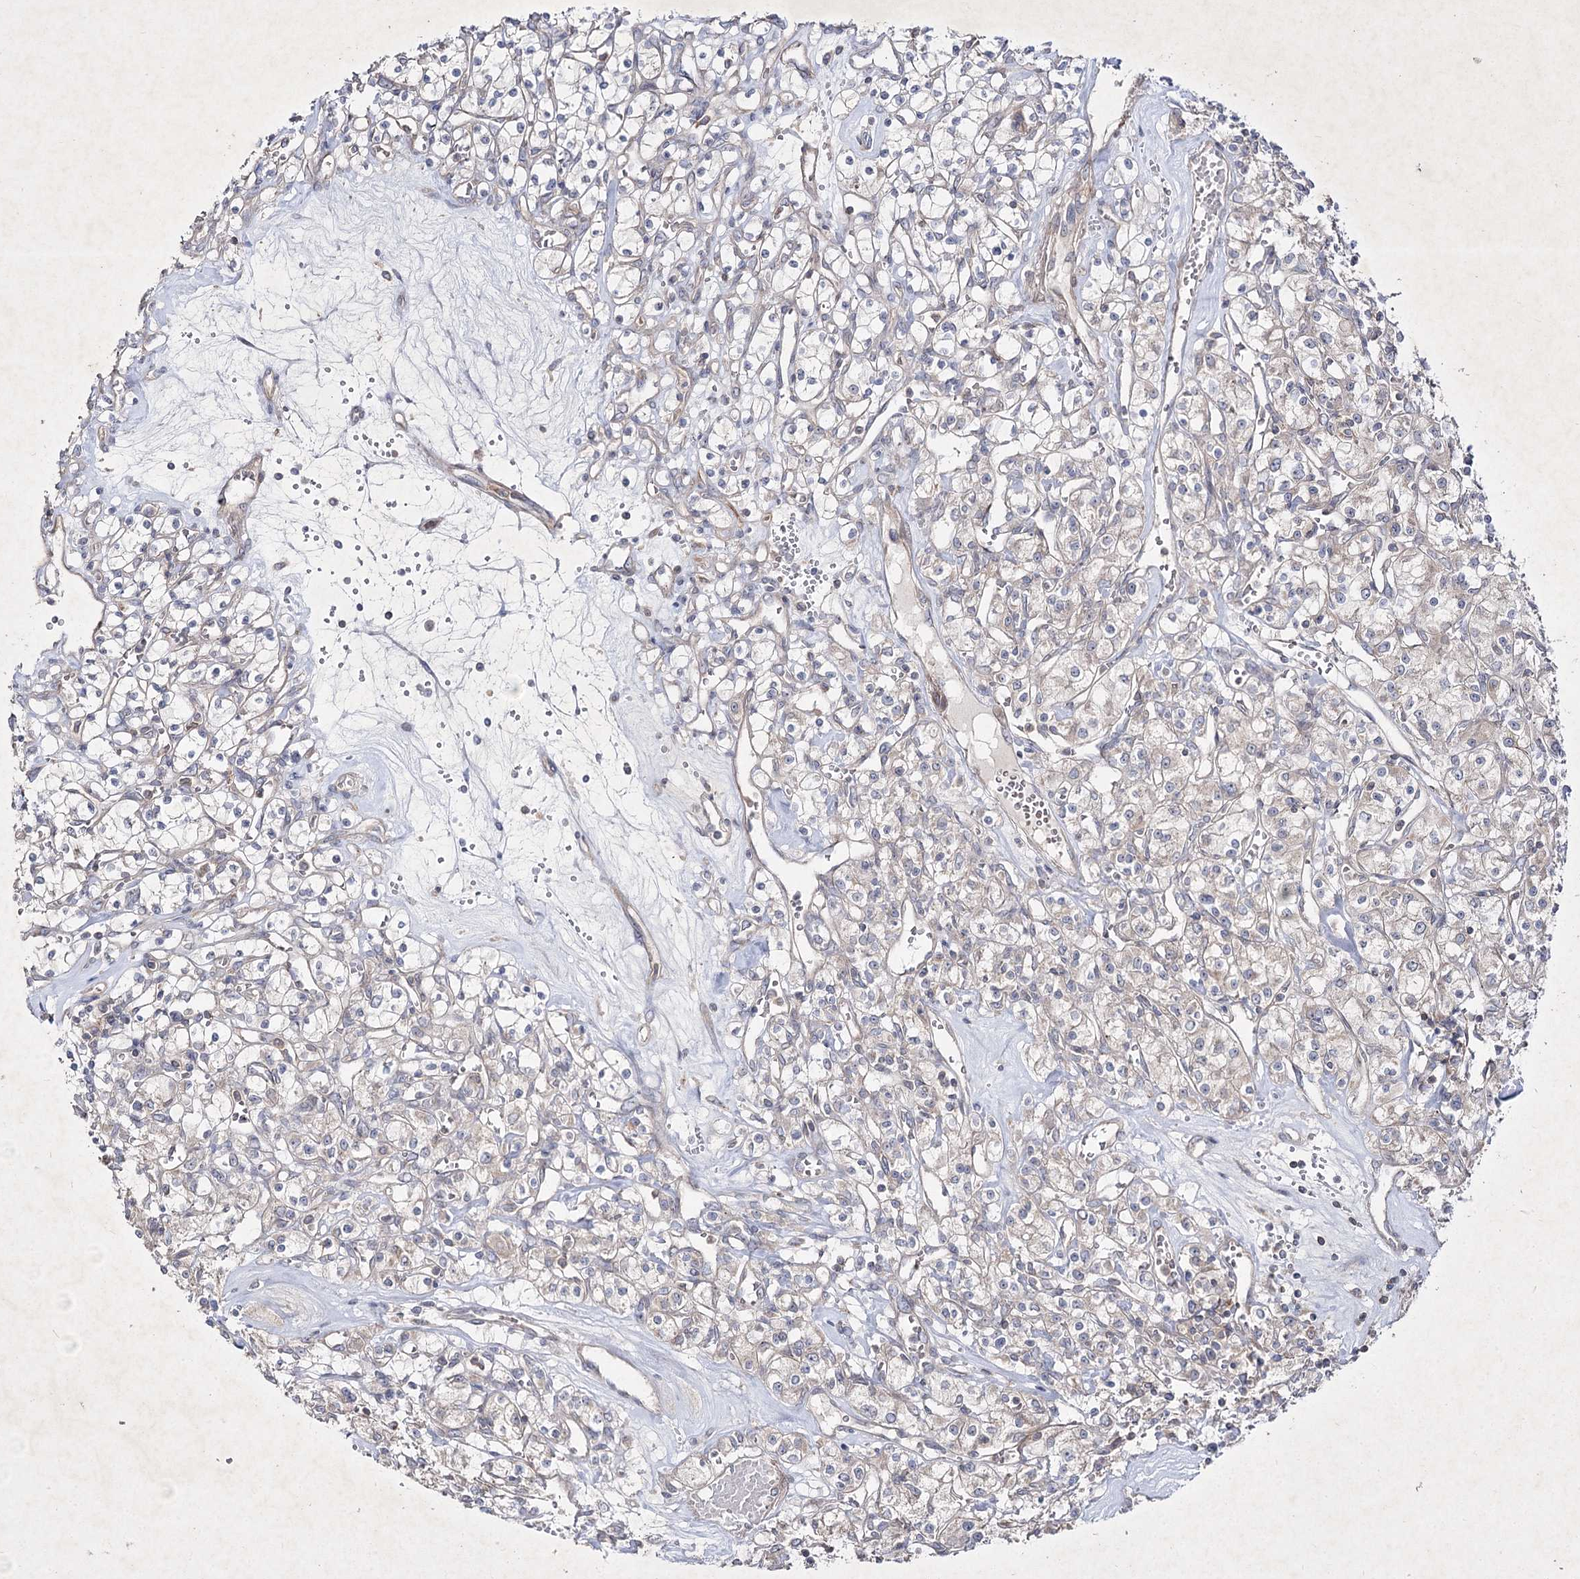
{"staining": {"intensity": "negative", "quantity": "none", "location": "none"}, "tissue": "renal cancer", "cell_type": "Tumor cells", "image_type": "cancer", "snomed": [{"axis": "morphology", "description": "Adenocarcinoma, NOS"}, {"axis": "topography", "description": "Kidney"}], "caption": "Adenocarcinoma (renal) was stained to show a protein in brown. There is no significant expression in tumor cells.", "gene": "CIB2", "patient": {"sex": "female", "age": 59}}